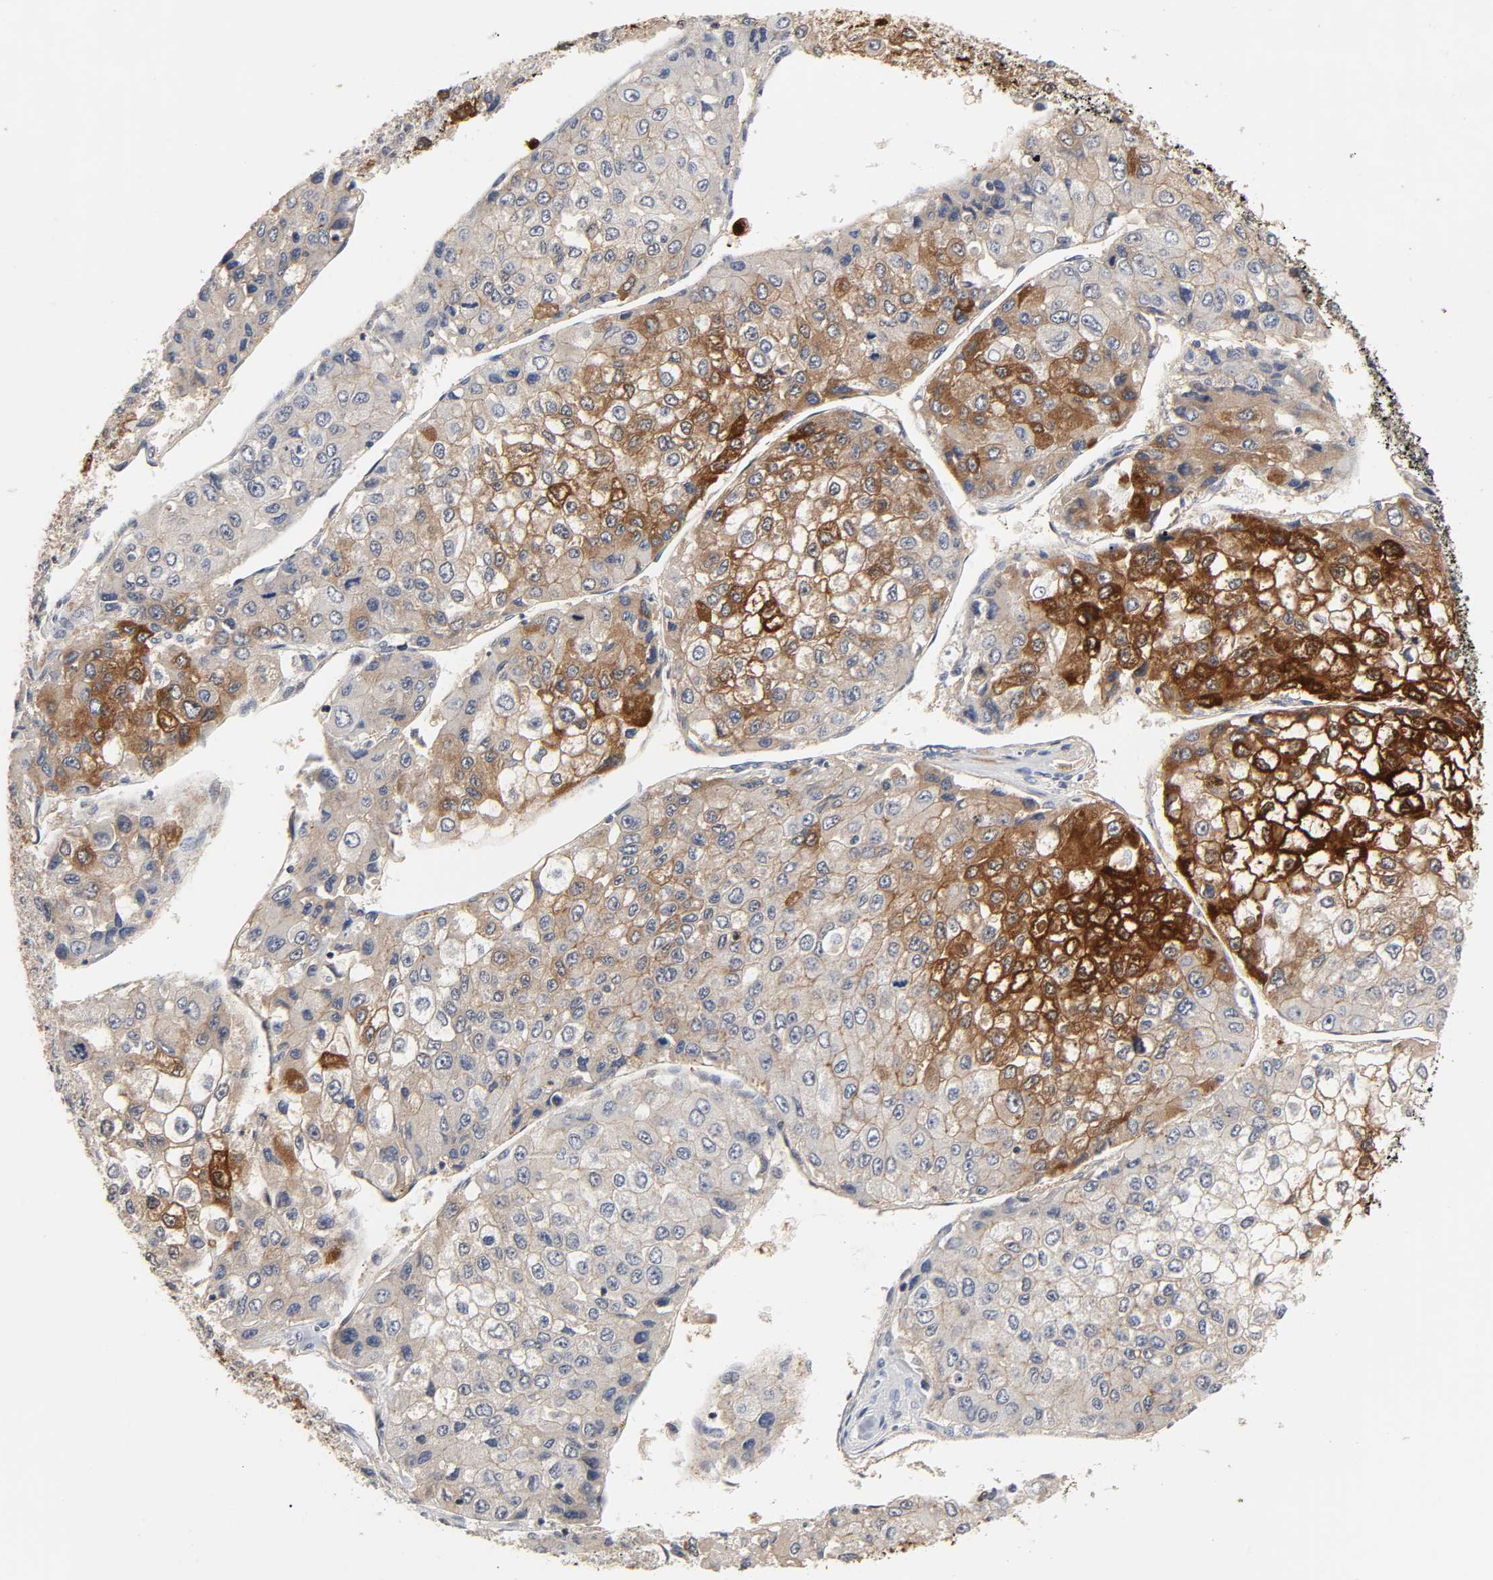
{"staining": {"intensity": "strong", "quantity": ">75%", "location": "cytoplasmic/membranous"}, "tissue": "liver cancer", "cell_type": "Tumor cells", "image_type": "cancer", "snomed": [{"axis": "morphology", "description": "Carcinoma, Hepatocellular, NOS"}, {"axis": "topography", "description": "Liver"}], "caption": "A high amount of strong cytoplasmic/membranous staining is present in approximately >75% of tumor cells in liver cancer tissue.", "gene": "HTR1E", "patient": {"sex": "female", "age": 66}}